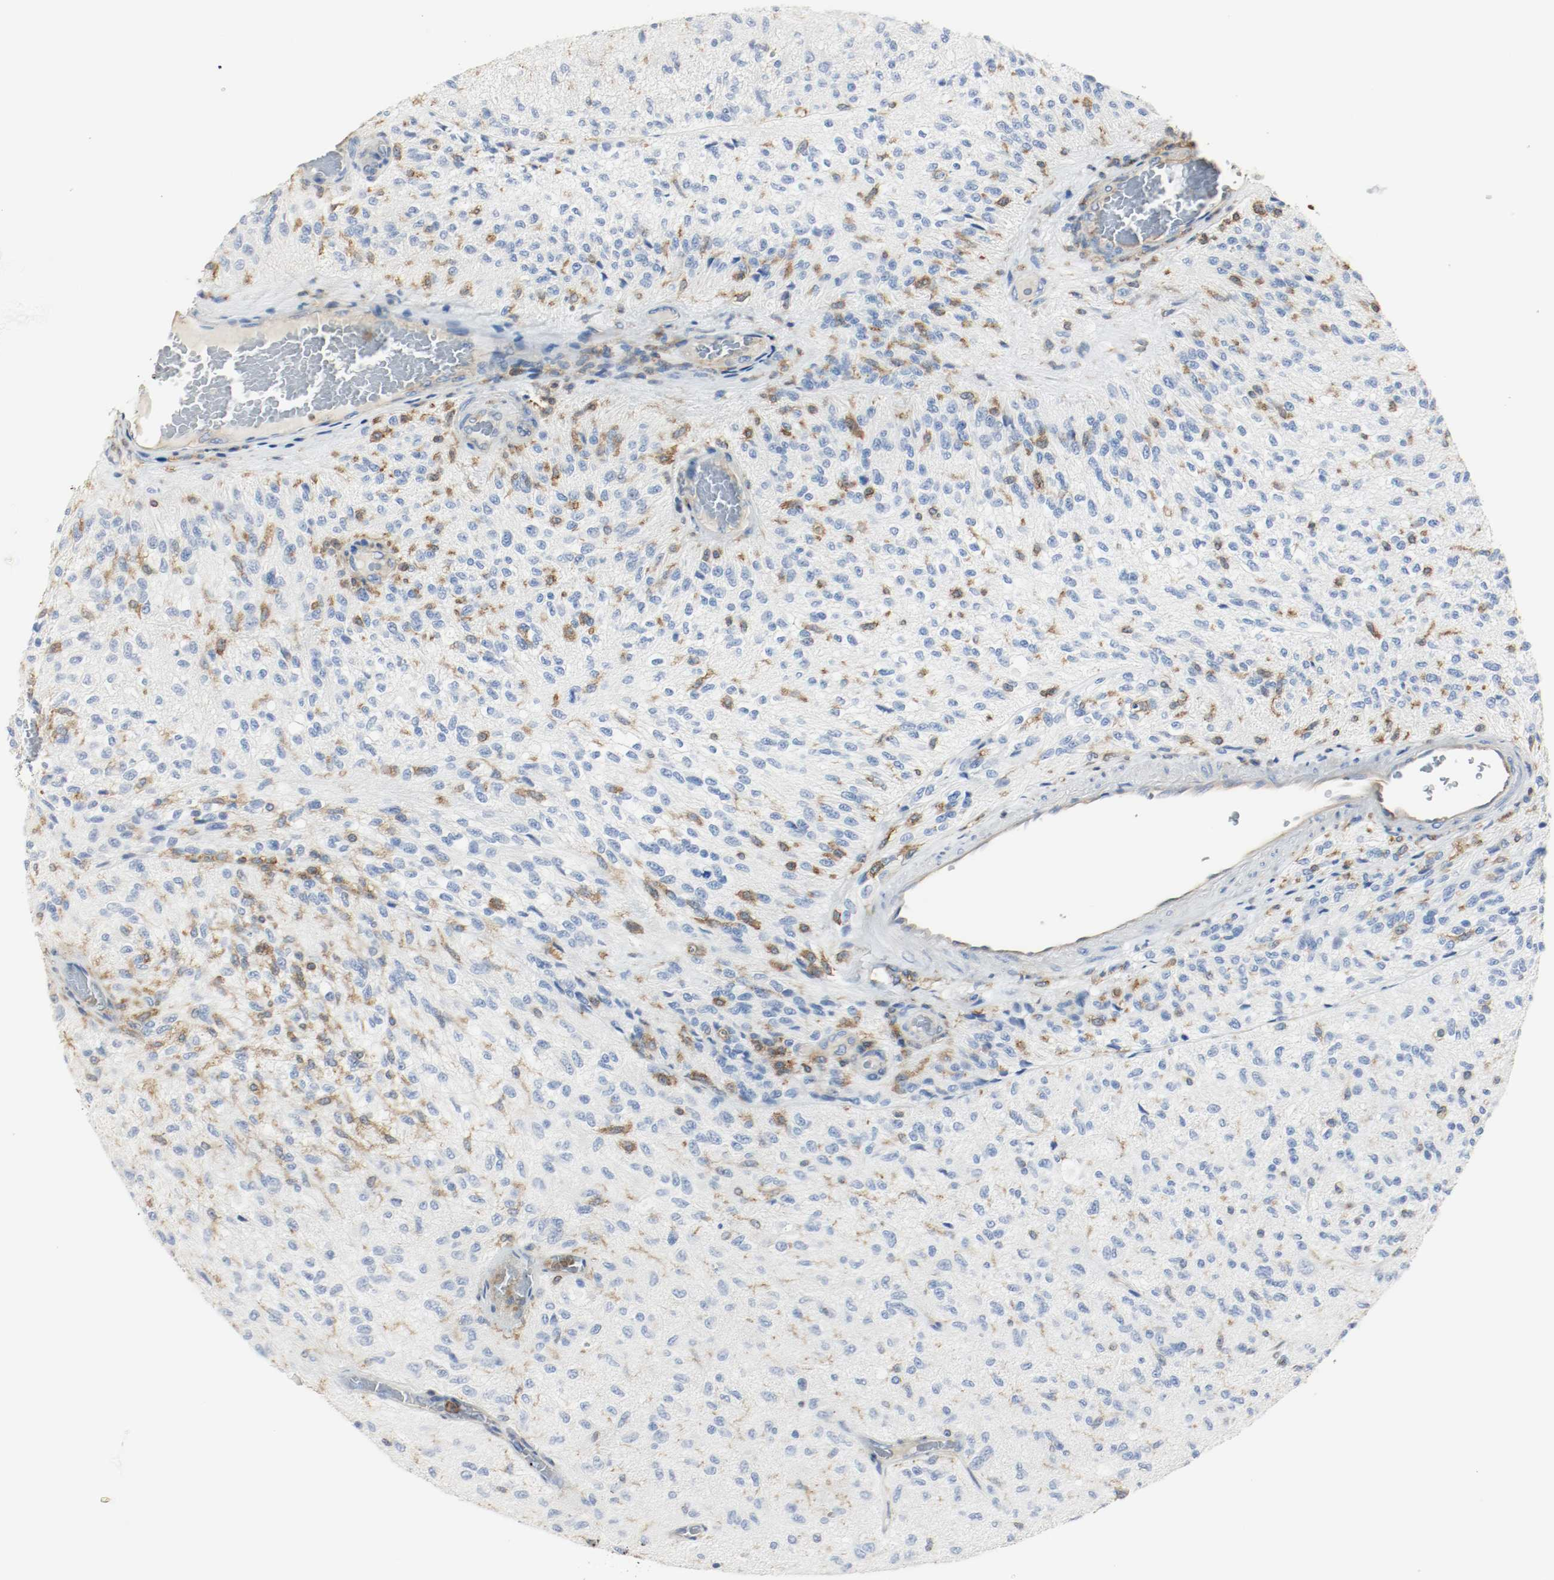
{"staining": {"intensity": "negative", "quantity": "none", "location": "none"}, "tissue": "glioma", "cell_type": "Tumor cells", "image_type": "cancer", "snomed": [{"axis": "morphology", "description": "Normal tissue, NOS"}, {"axis": "morphology", "description": "Glioma, malignant, High grade"}, {"axis": "topography", "description": "Cerebral cortex"}], "caption": "IHC histopathology image of malignant glioma (high-grade) stained for a protein (brown), which demonstrates no staining in tumor cells. (DAB IHC visualized using brightfield microscopy, high magnification).", "gene": "ARPC1B", "patient": {"sex": "male", "age": 77}}